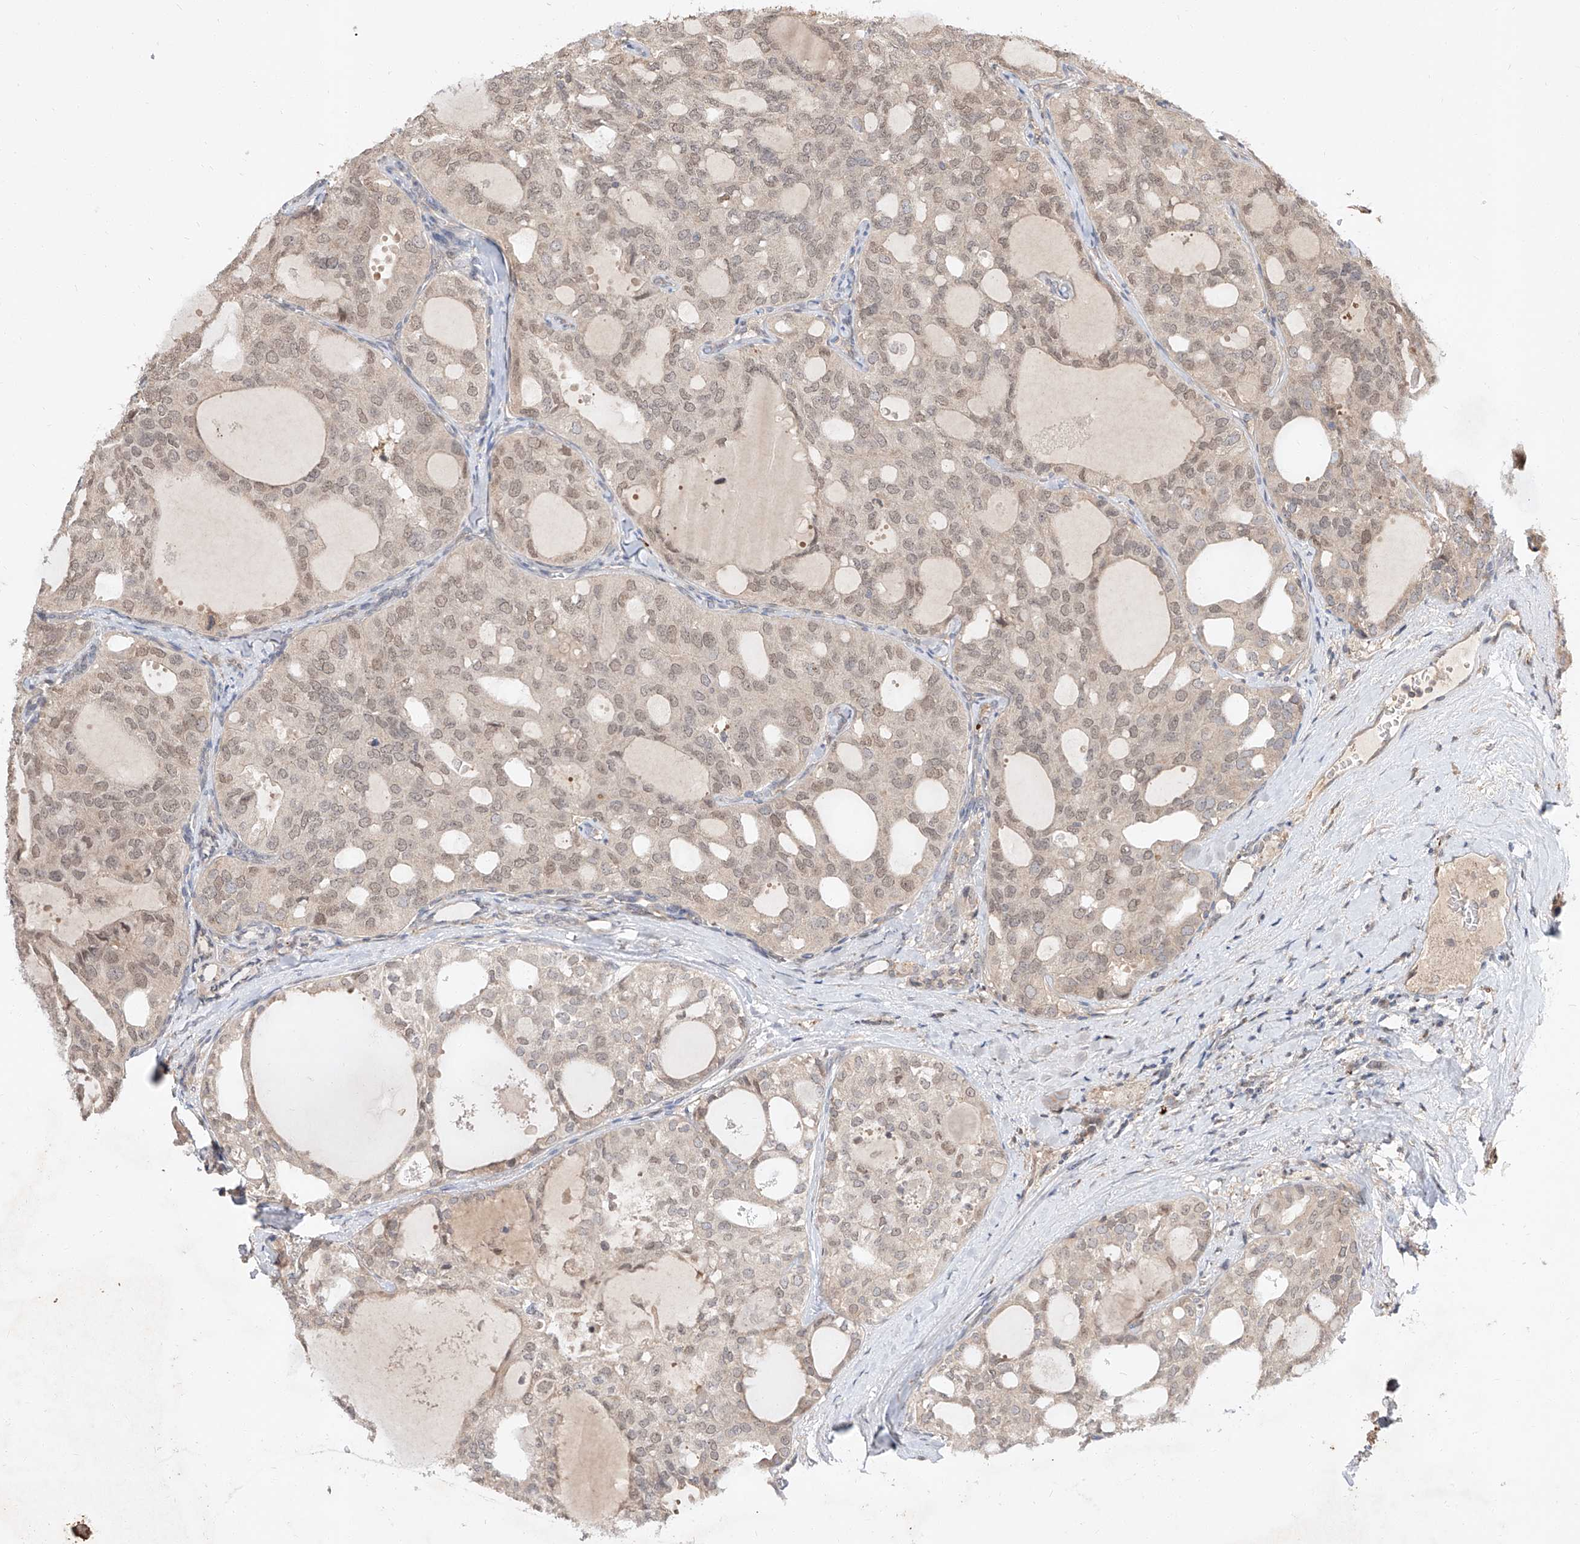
{"staining": {"intensity": "weak", "quantity": ">75%", "location": "nuclear"}, "tissue": "thyroid cancer", "cell_type": "Tumor cells", "image_type": "cancer", "snomed": [{"axis": "morphology", "description": "Follicular adenoma carcinoma, NOS"}, {"axis": "topography", "description": "Thyroid gland"}], "caption": "A brown stain highlights weak nuclear positivity of a protein in human follicular adenoma carcinoma (thyroid) tumor cells.", "gene": "DIRAS3", "patient": {"sex": "male", "age": 75}}